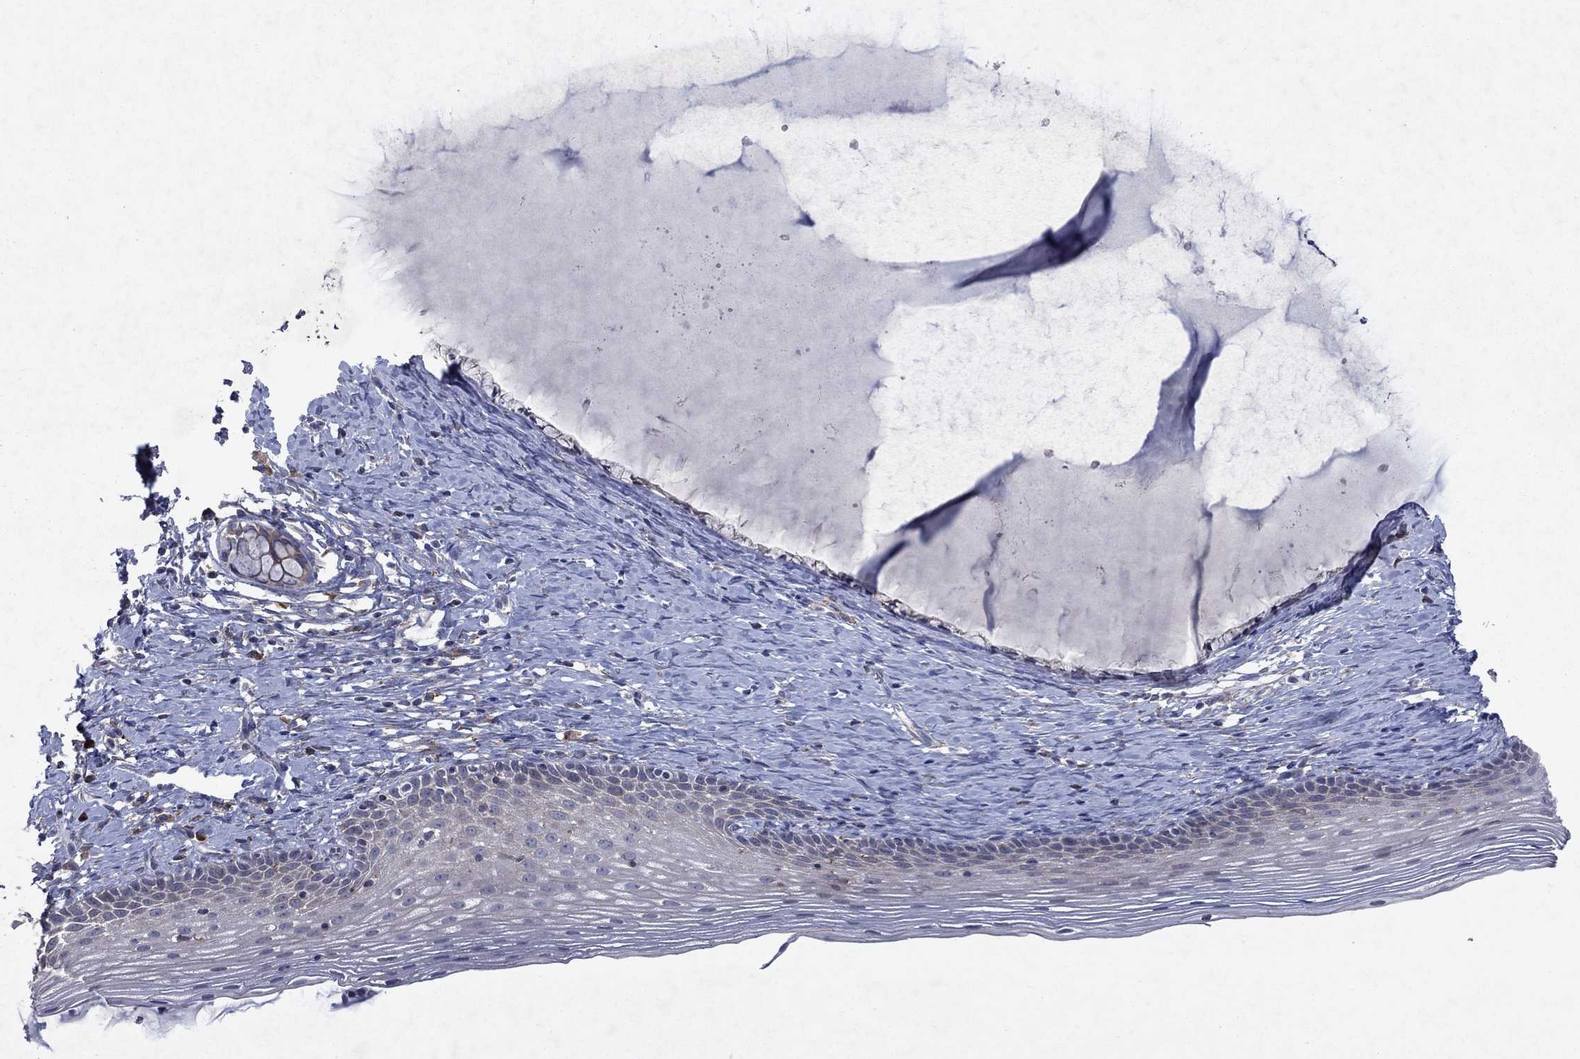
{"staining": {"intensity": "negative", "quantity": "none", "location": "none"}, "tissue": "cervix", "cell_type": "Glandular cells", "image_type": "normal", "snomed": [{"axis": "morphology", "description": "Normal tissue, NOS"}, {"axis": "topography", "description": "Cervix"}], "caption": "DAB immunohistochemical staining of normal cervix demonstrates no significant positivity in glandular cells.", "gene": "TMEM97", "patient": {"sex": "female", "age": 39}}